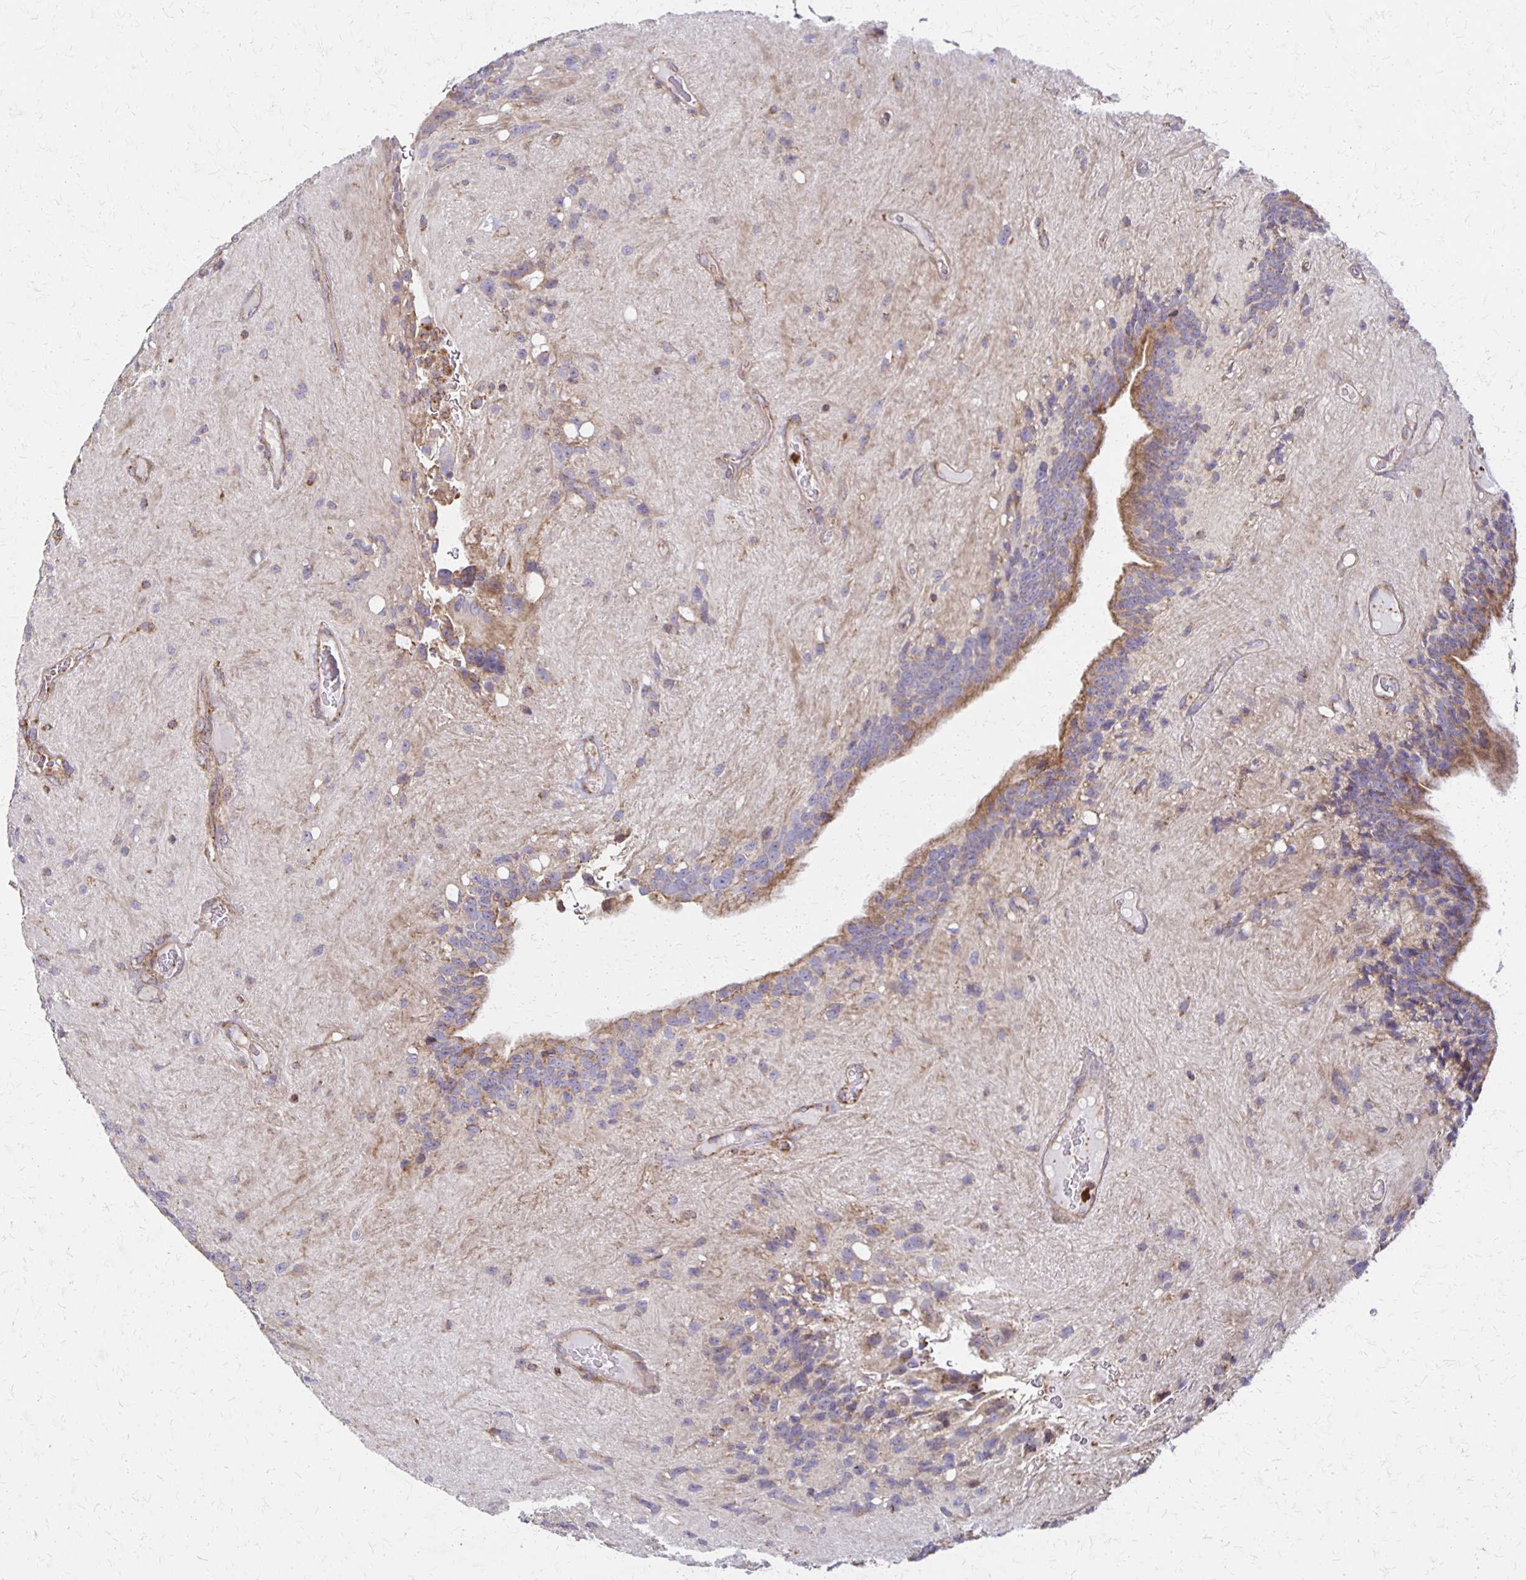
{"staining": {"intensity": "negative", "quantity": "none", "location": "none"}, "tissue": "glioma", "cell_type": "Tumor cells", "image_type": "cancer", "snomed": [{"axis": "morphology", "description": "Glioma, malignant, Low grade"}, {"axis": "topography", "description": "Brain"}], "caption": "Human malignant low-grade glioma stained for a protein using IHC shows no staining in tumor cells.", "gene": "EIF4EBP2", "patient": {"sex": "male", "age": 31}}